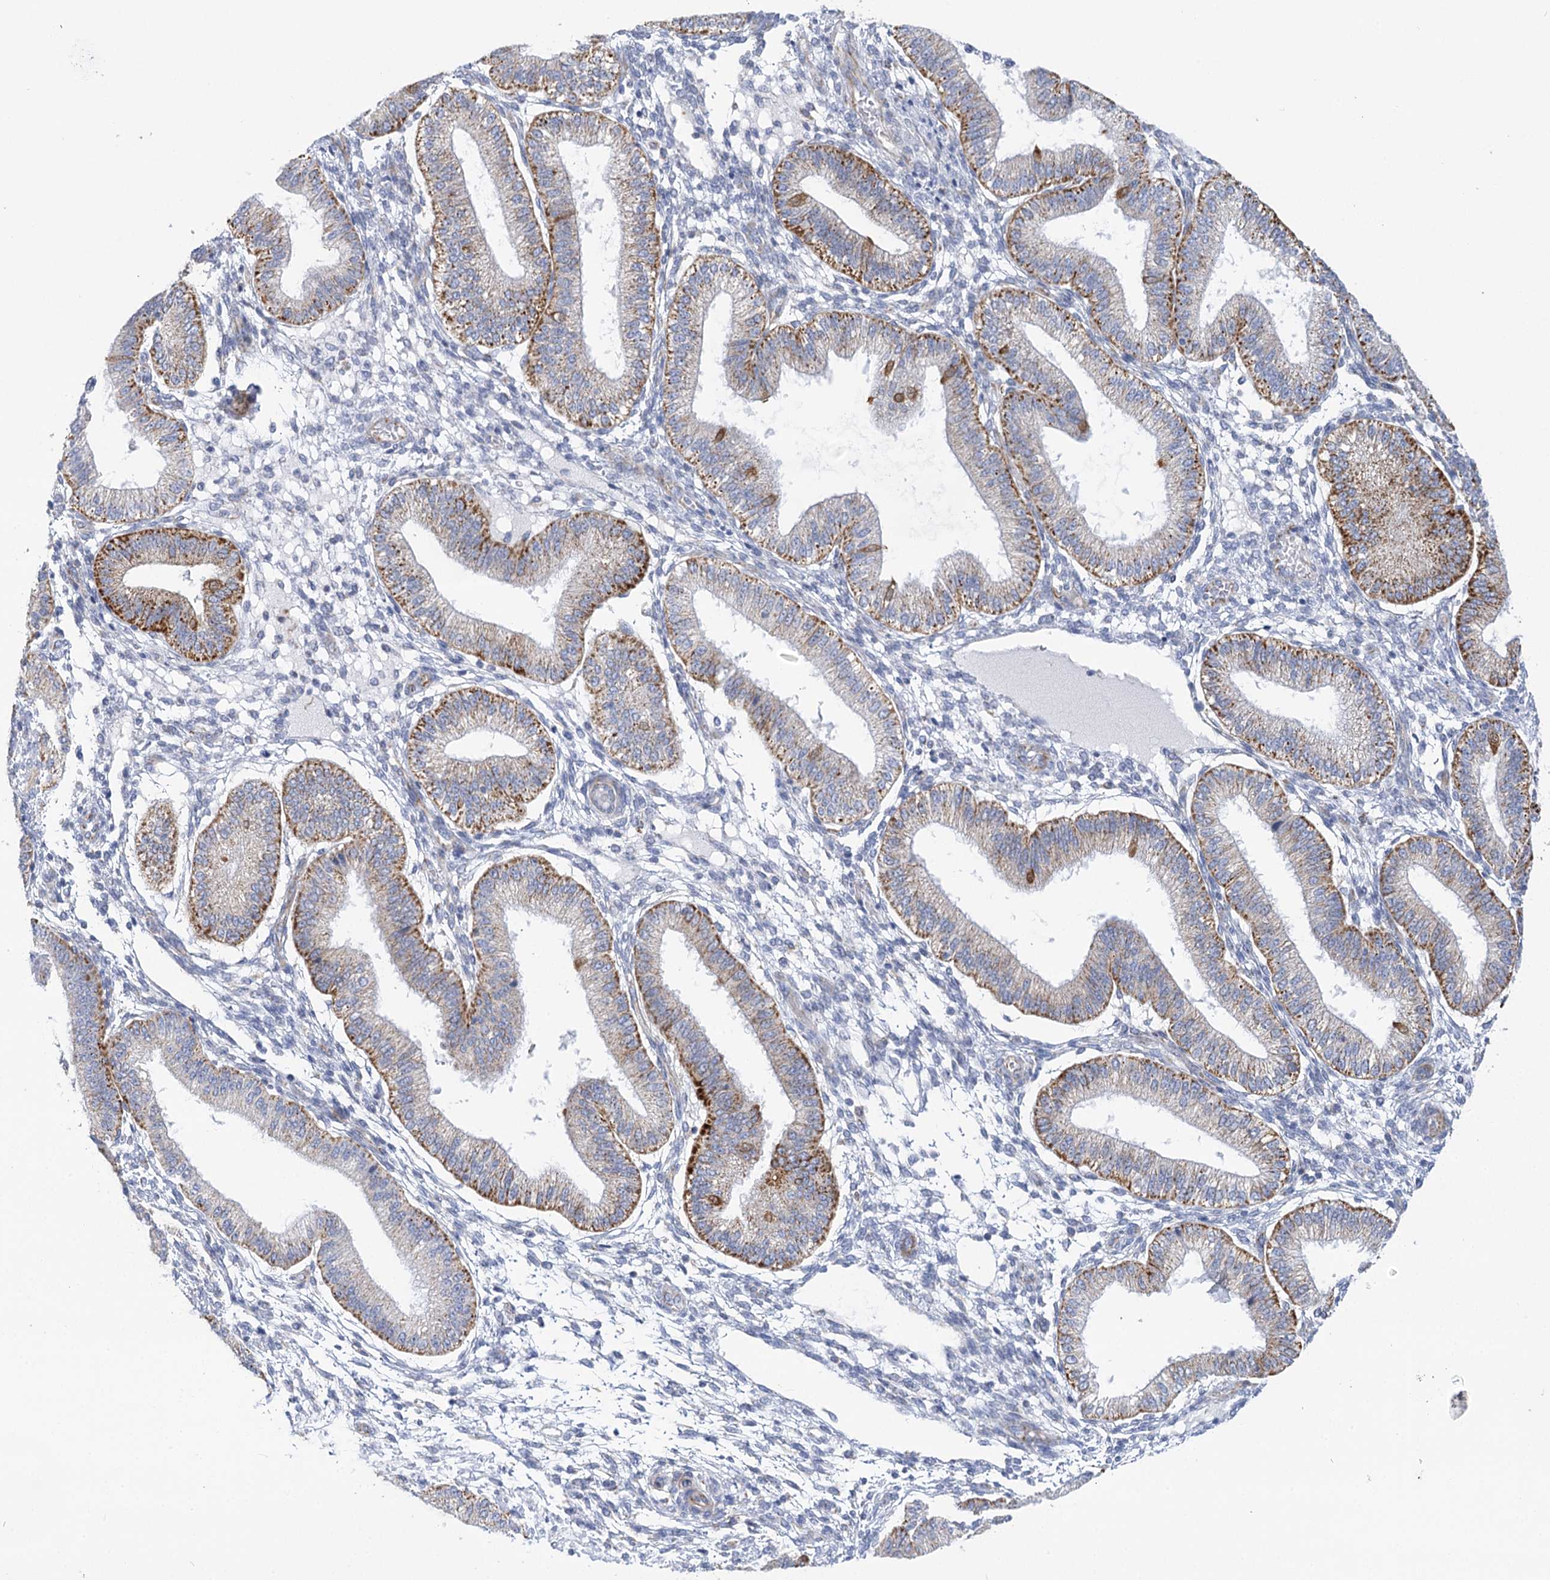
{"staining": {"intensity": "strong", "quantity": "<25%", "location": "cytoplasmic/membranous"}, "tissue": "endometrium", "cell_type": "Cells in endometrial stroma", "image_type": "normal", "snomed": [{"axis": "morphology", "description": "Normal tissue, NOS"}, {"axis": "topography", "description": "Endometrium"}], "caption": "Normal endometrium was stained to show a protein in brown. There is medium levels of strong cytoplasmic/membranous positivity in approximately <25% of cells in endometrial stroma. (DAB (3,3'-diaminobenzidine) IHC with brightfield microscopy, high magnification).", "gene": "DHTKD1", "patient": {"sex": "female", "age": 39}}